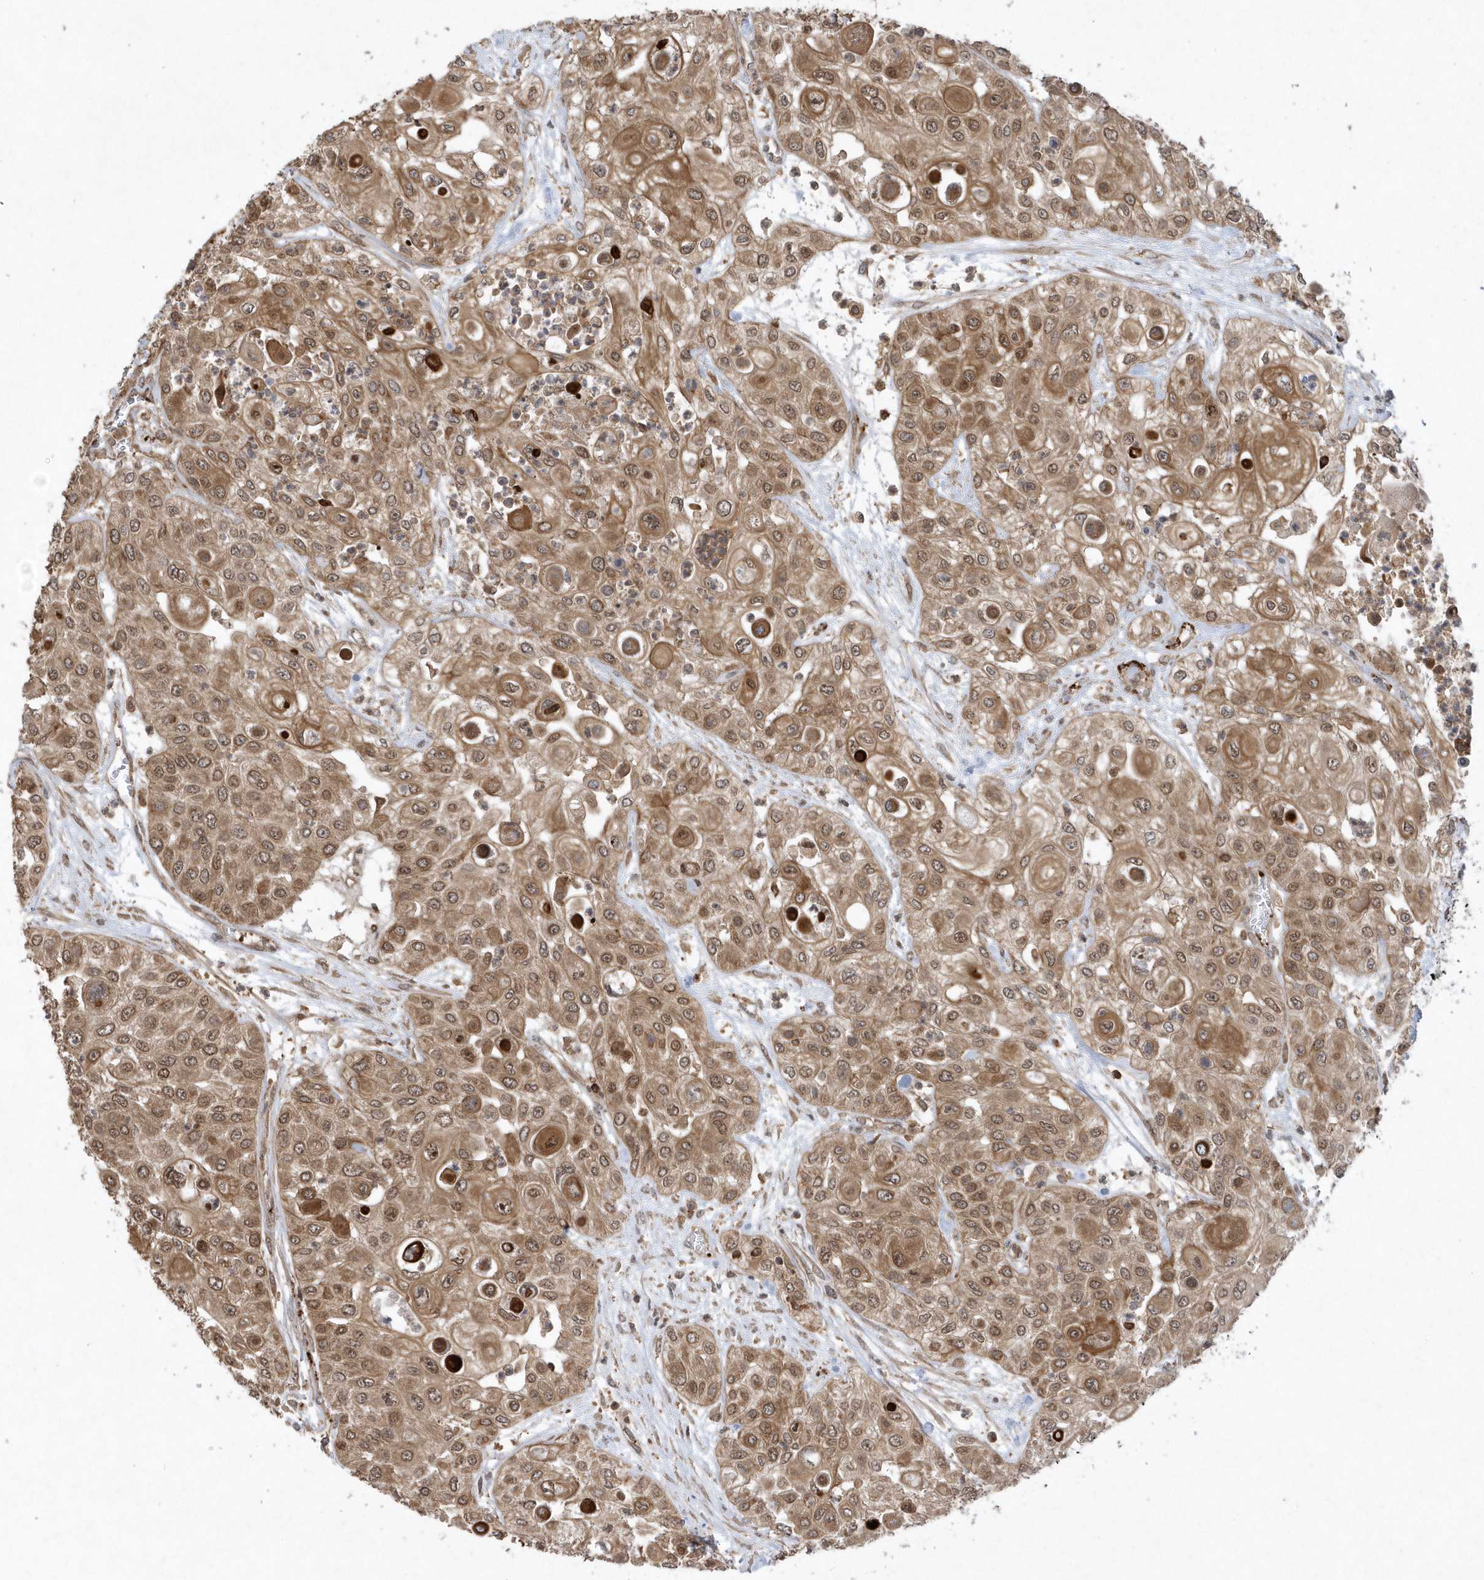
{"staining": {"intensity": "moderate", "quantity": ">75%", "location": "cytoplasmic/membranous,nuclear"}, "tissue": "urothelial cancer", "cell_type": "Tumor cells", "image_type": "cancer", "snomed": [{"axis": "morphology", "description": "Urothelial carcinoma, High grade"}, {"axis": "topography", "description": "Urinary bladder"}], "caption": "High-grade urothelial carcinoma was stained to show a protein in brown. There is medium levels of moderate cytoplasmic/membranous and nuclear expression in about >75% of tumor cells.", "gene": "ACYP1", "patient": {"sex": "female", "age": 79}}